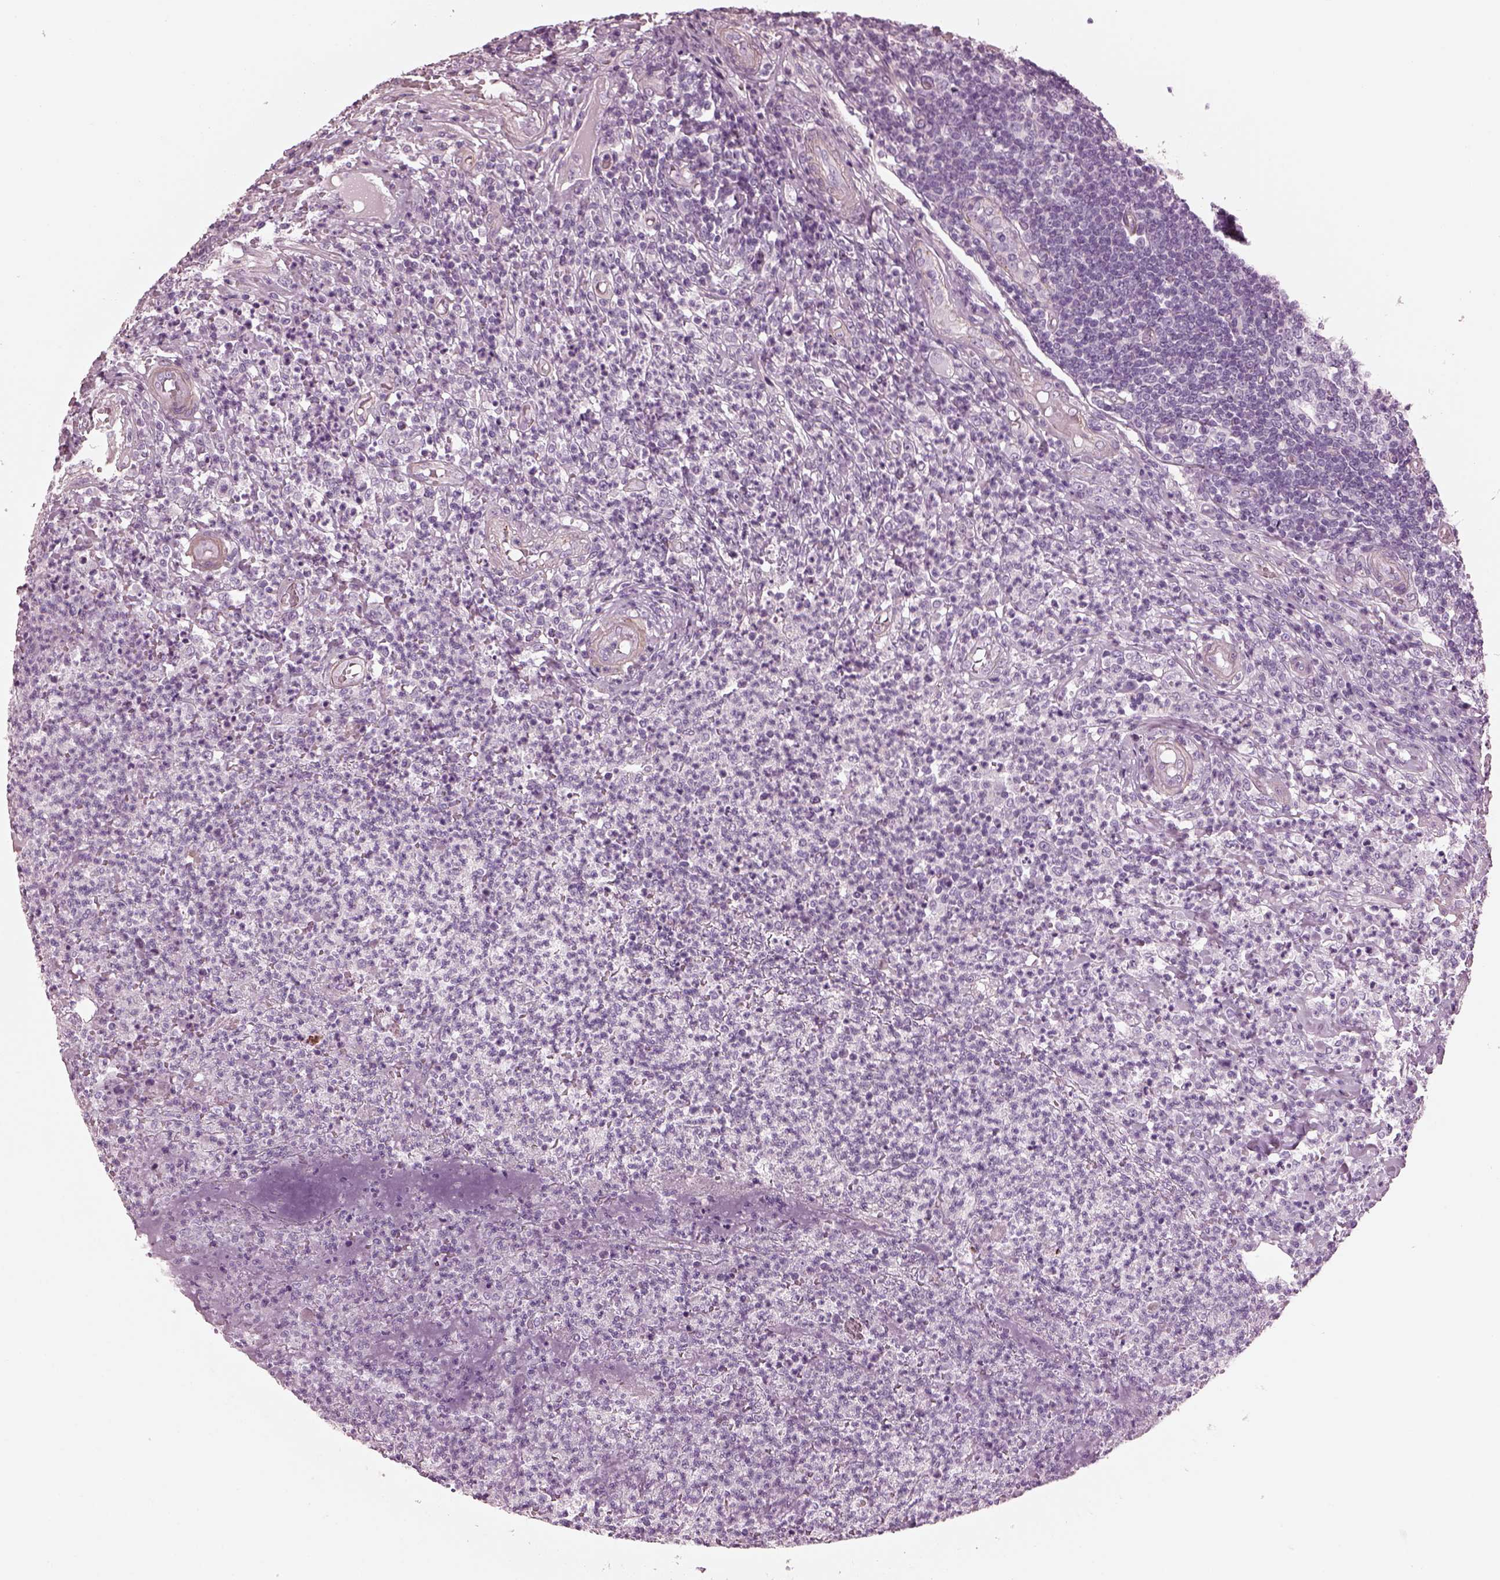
{"staining": {"intensity": "negative", "quantity": "none", "location": "none"}, "tissue": "appendix", "cell_type": "Glandular cells", "image_type": "normal", "snomed": [{"axis": "morphology", "description": "Normal tissue, NOS"}, {"axis": "morphology", "description": "Inflammation, NOS"}, {"axis": "topography", "description": "Appendix"}], "caption": "IHC micrograph of unremarkable human appendix stained for a protein (brown), which shows no expression in glandular cells.", "gene": "BFSP1", "patient": {"sex": "male", "age": 16}}